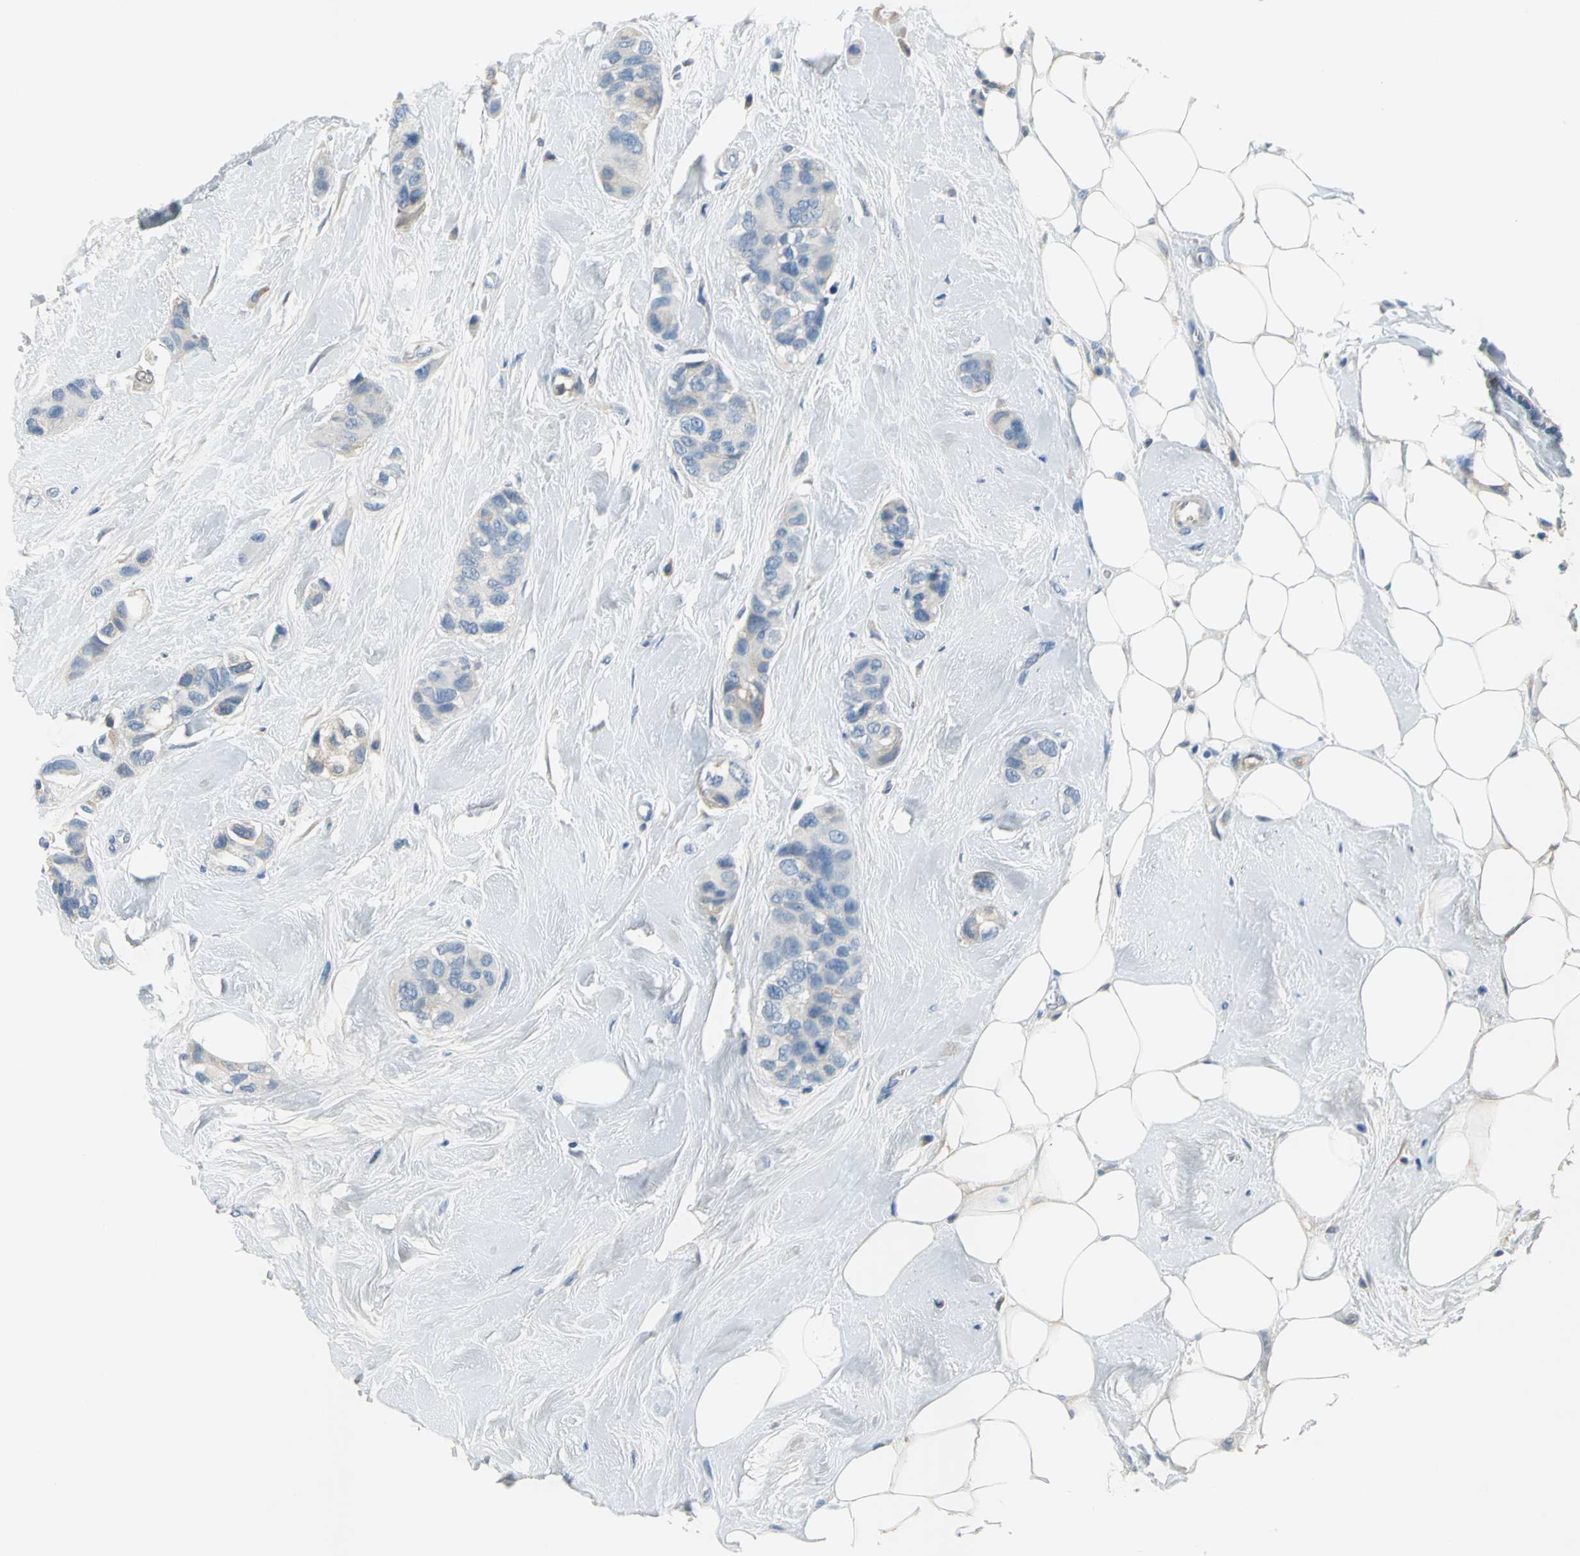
{"staining": {"intensity": "negative", "quantity": "none", "location": "none"}, "tissue": "breast cancer", "cell_type": "Tumor cells", "image_type": "cancer", "snomed": [{"axis": "morphology", "description": "Duct carcinoma"}, {"axis": "topography", "description": "Breast"}], "caption": "High power microscopy photomicrograph of an IHC micrograph of breast cancer, revealing no significant positivity in tumor cells.", "gene": "ZIC1", "patient": {"sex": "female", "age": 51}}